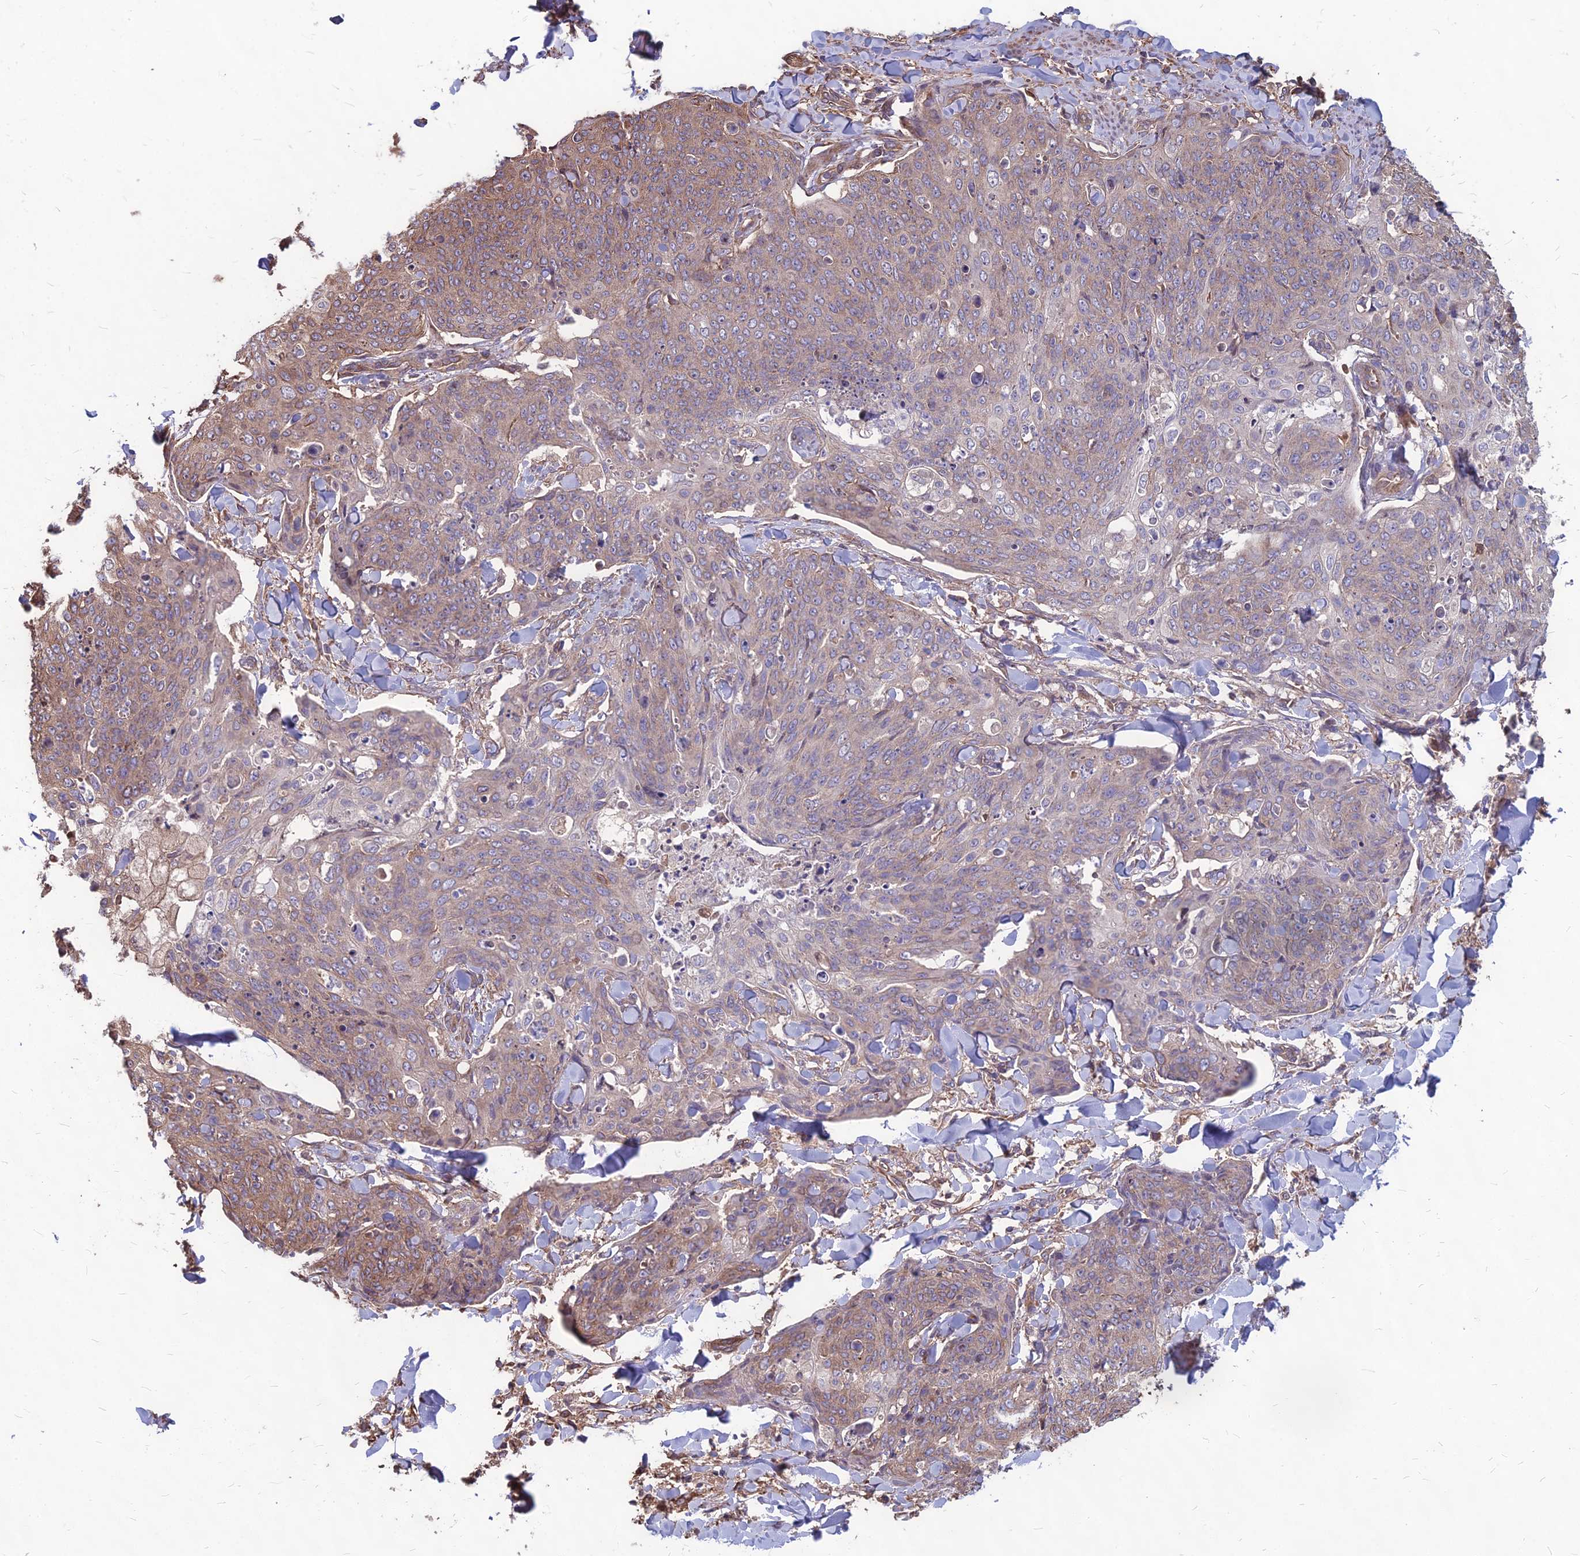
{"staining": {"intensity": "moderate", "quantity": "25%-75%", "location": "cytoplasmic/membranous"}, "tissue": "skin cancer", "cell_type": "Tumor cells", "image_type": "cancer", "snomed": [{"axis": "morphology", "description": "Squamous cell carcinoma, NOS"}, {"axis": "topography", "description": "Skin"}, {"axis": "topography", "description": "Vulva"}], "caption": "This is a histology image of immunohistochemistry (IHC) staining of squamous cell carcinoma (skin), which shows moderate staining in the cytoplasmic/membranous of tumor cells.", "gene": "LSM6", "patient": {"sex": "female", "age": 85}}